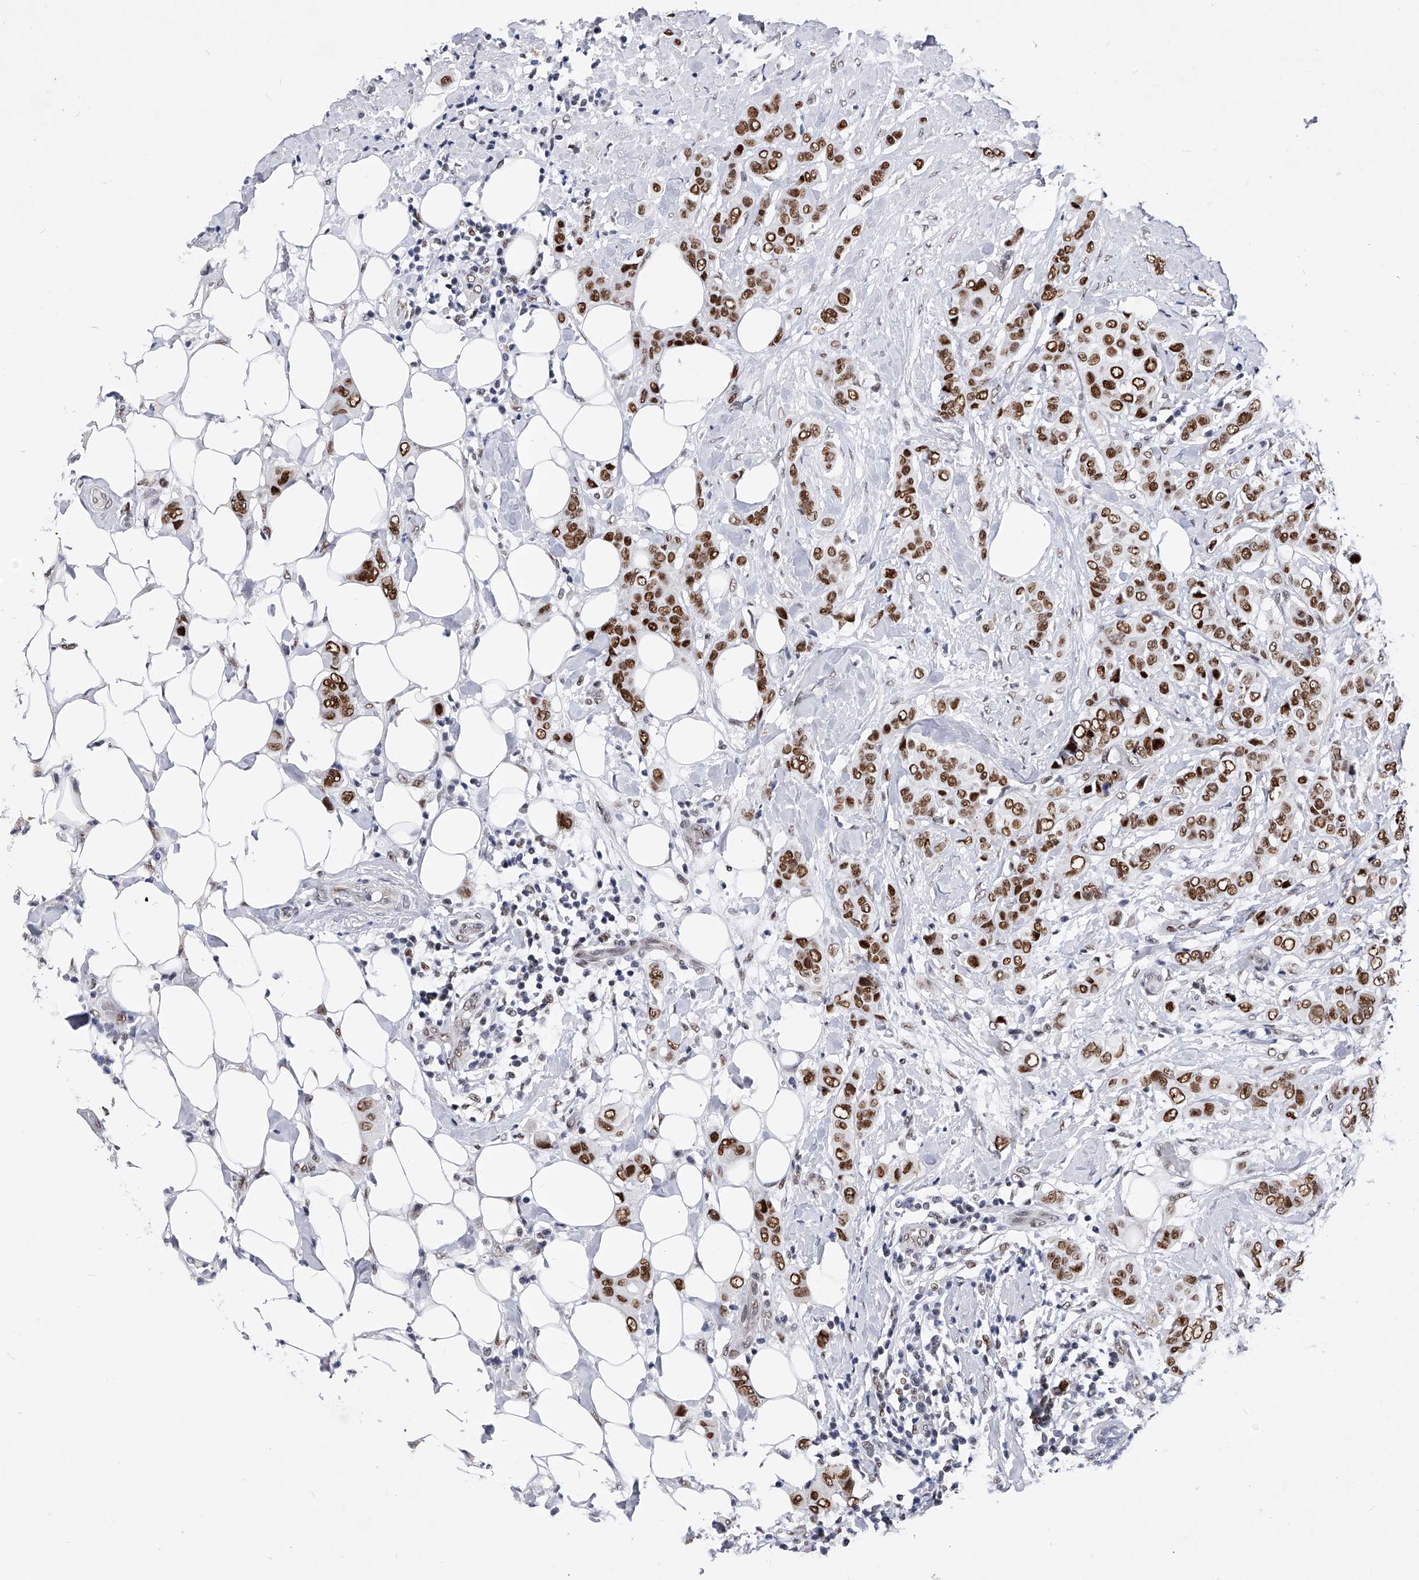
{"staining": {"intensity": "strong", "quantity": ">75%", "location": "nuclear"}, "tissue": "breast cancer", "cell_type": "Tumor cells", "image_type": "cancer", "snomed": [{"axis": "morphology", "description": "Lobular carcinoma"}, {"axis": "topography", "description": "Breast"}], "caption": "IHC photomicrograph of neoplastic tissue: human breast lobular carcinoma stained using immunohistochemistry exhibits high levels of strong protein expression localized specifically in the nuclear of tumor cells, appearing as a nuclear brown color.", "gene": "TESK2", "patient": {"sex": "female", "age": 51}}